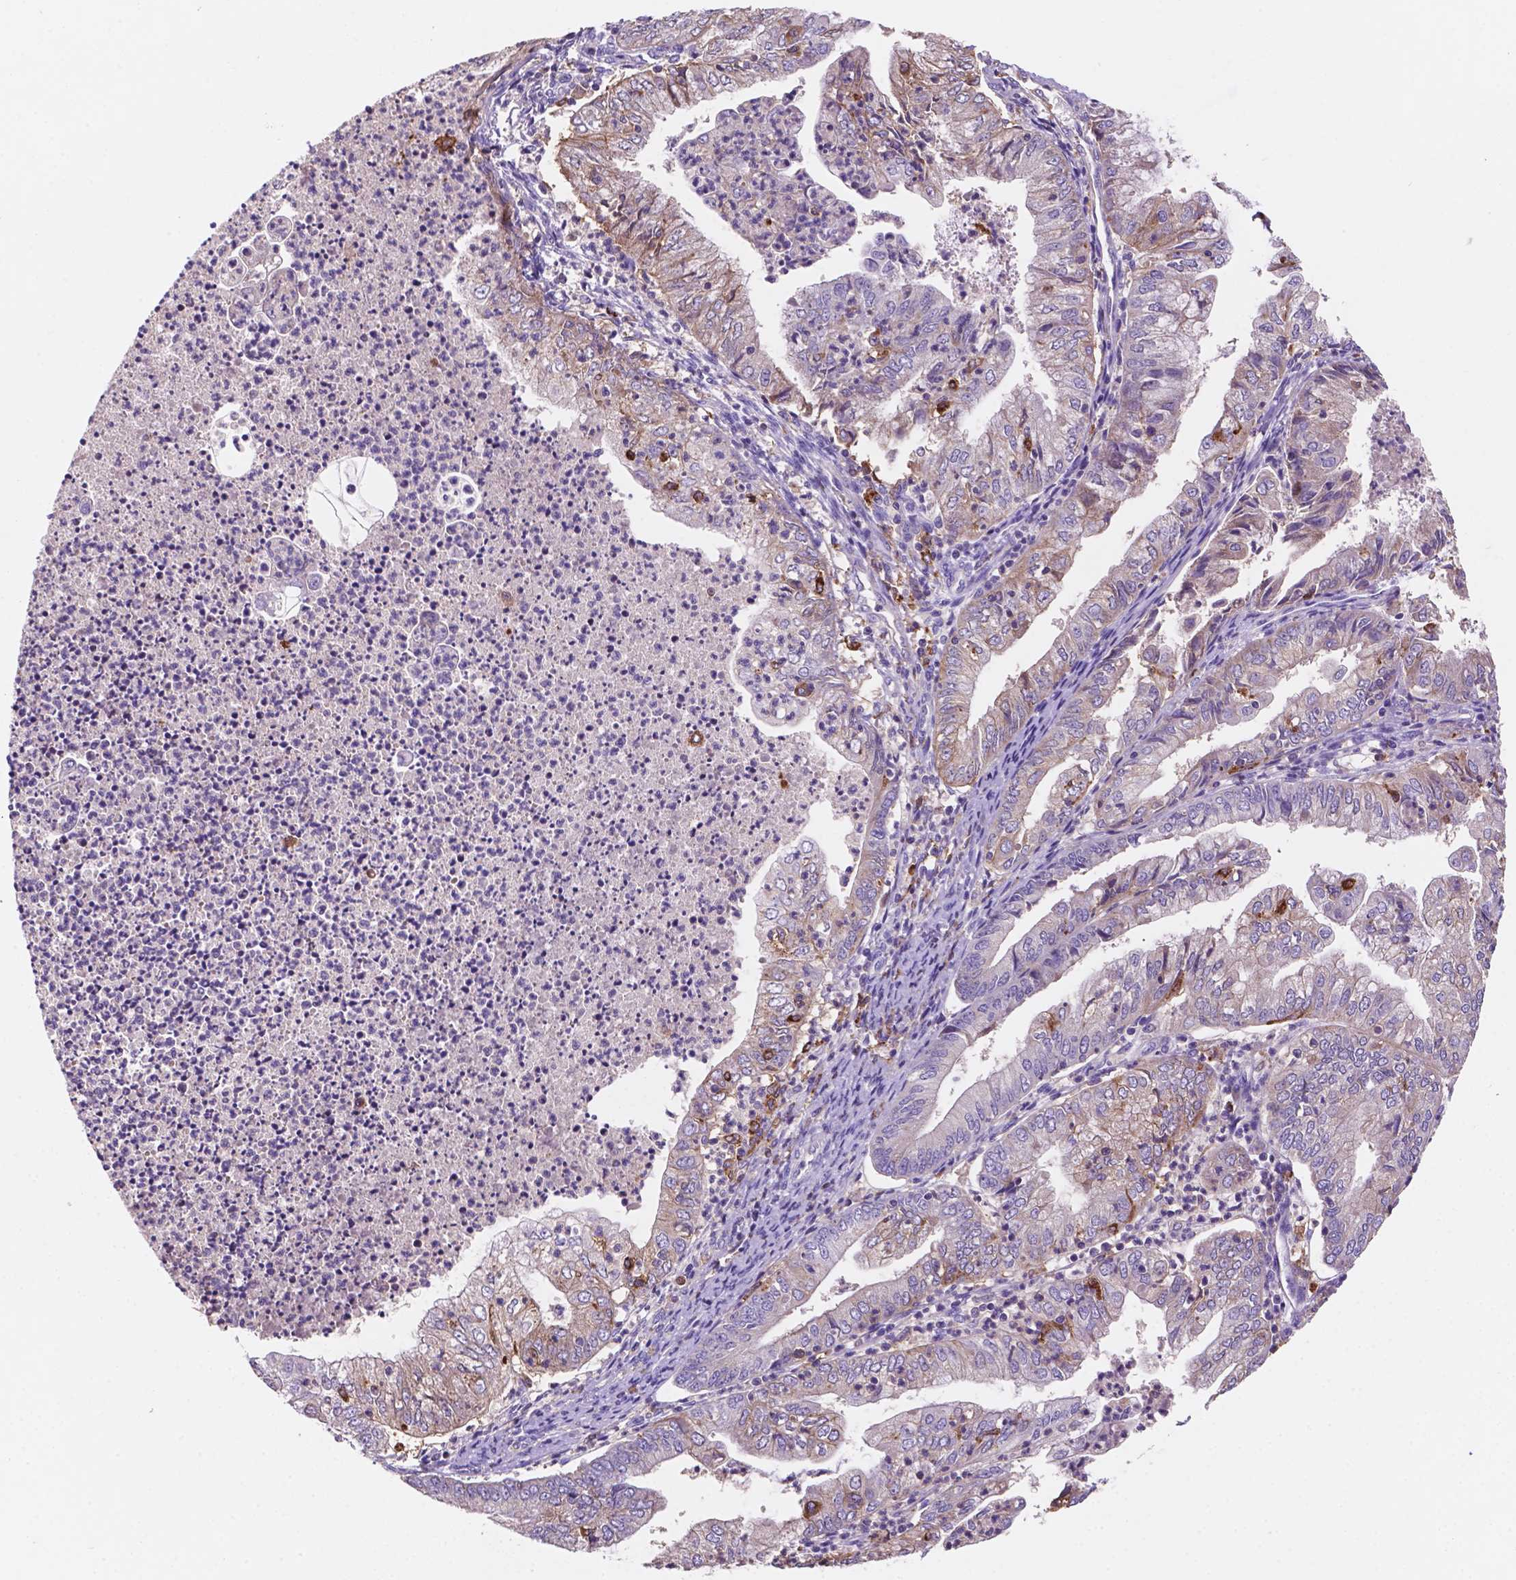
{"staining": {"intensity": "weak", "quantity": "<25%", "location": "cytoplasmic/membranous"}, "tissue": "endometrial cancer", "cell_type": "Tumor cells", "image_type": "cancer", "snomed": [{"axis": "morphology", "description": "Adenocarcinoma, NOS"}, {"axis": "topography", "description": "Endometrium"}], "caption": "Tumor cells are negative for protein expression in human endometrial cancer (adenocarcinoma).", "gene": "MKRN2OS", "patient": {"sex": "female", "age": 55}}